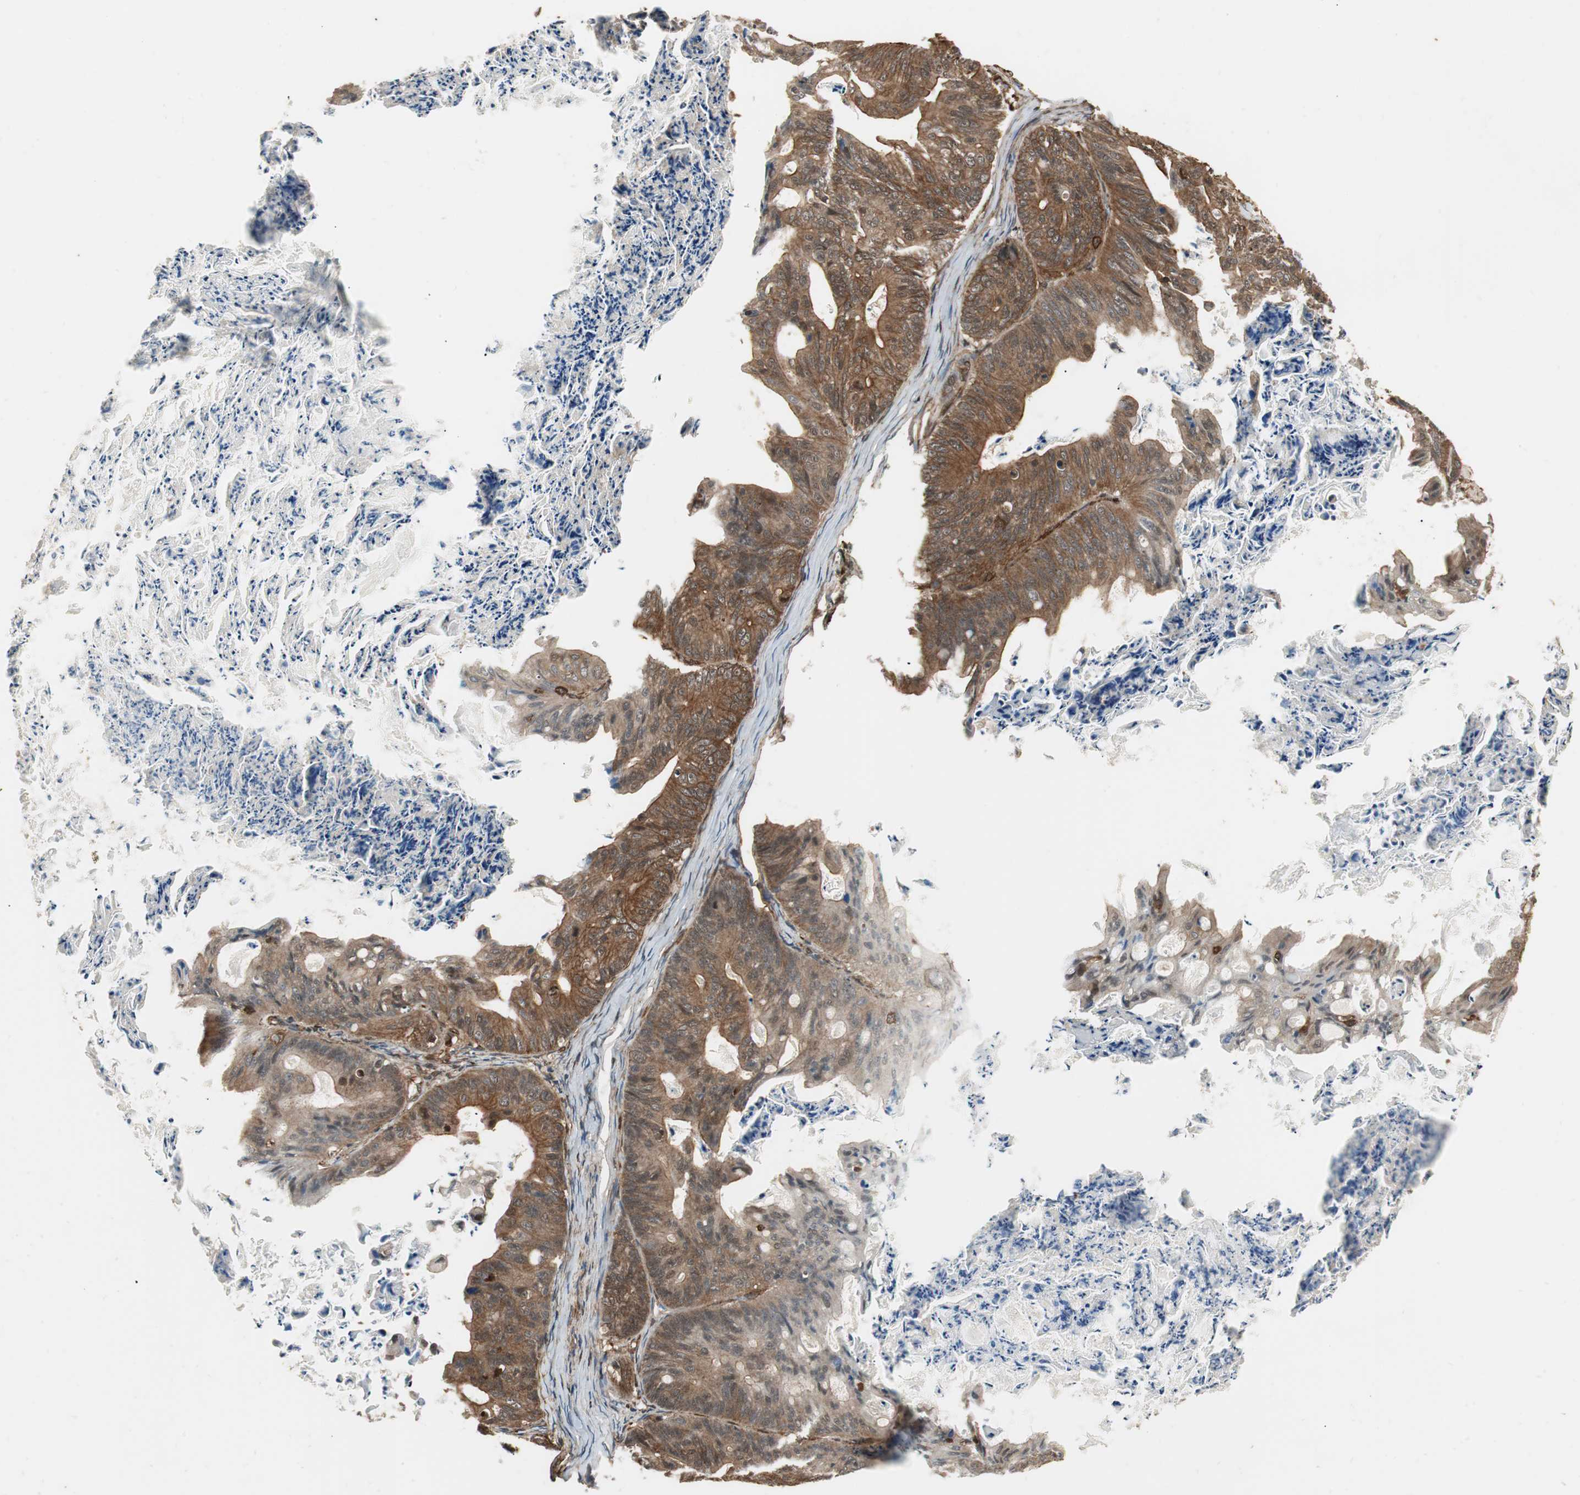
{"staining": {"intensity": "moderate", "quantity": ">75%", "location": "cytoplasmic/membranous"}, "tissue": "ovarian cancer", "cell_type": "Tumor cells", "image_type": "cancer", "snomed": [{"axis": "morphology", "description": "Cystadenocarcinoma, mucinous, NOS"}, {"axis": "topography", "description": "Ovary"}], "caption": "Mucinous cystadenocarcinoma (ovarian) stained for a protein exhibits moderate cytoplasmic/membranous positivity in tumor cells.", "gene": "PTPN11", "patient": {"sex": "female", "age": 36}}